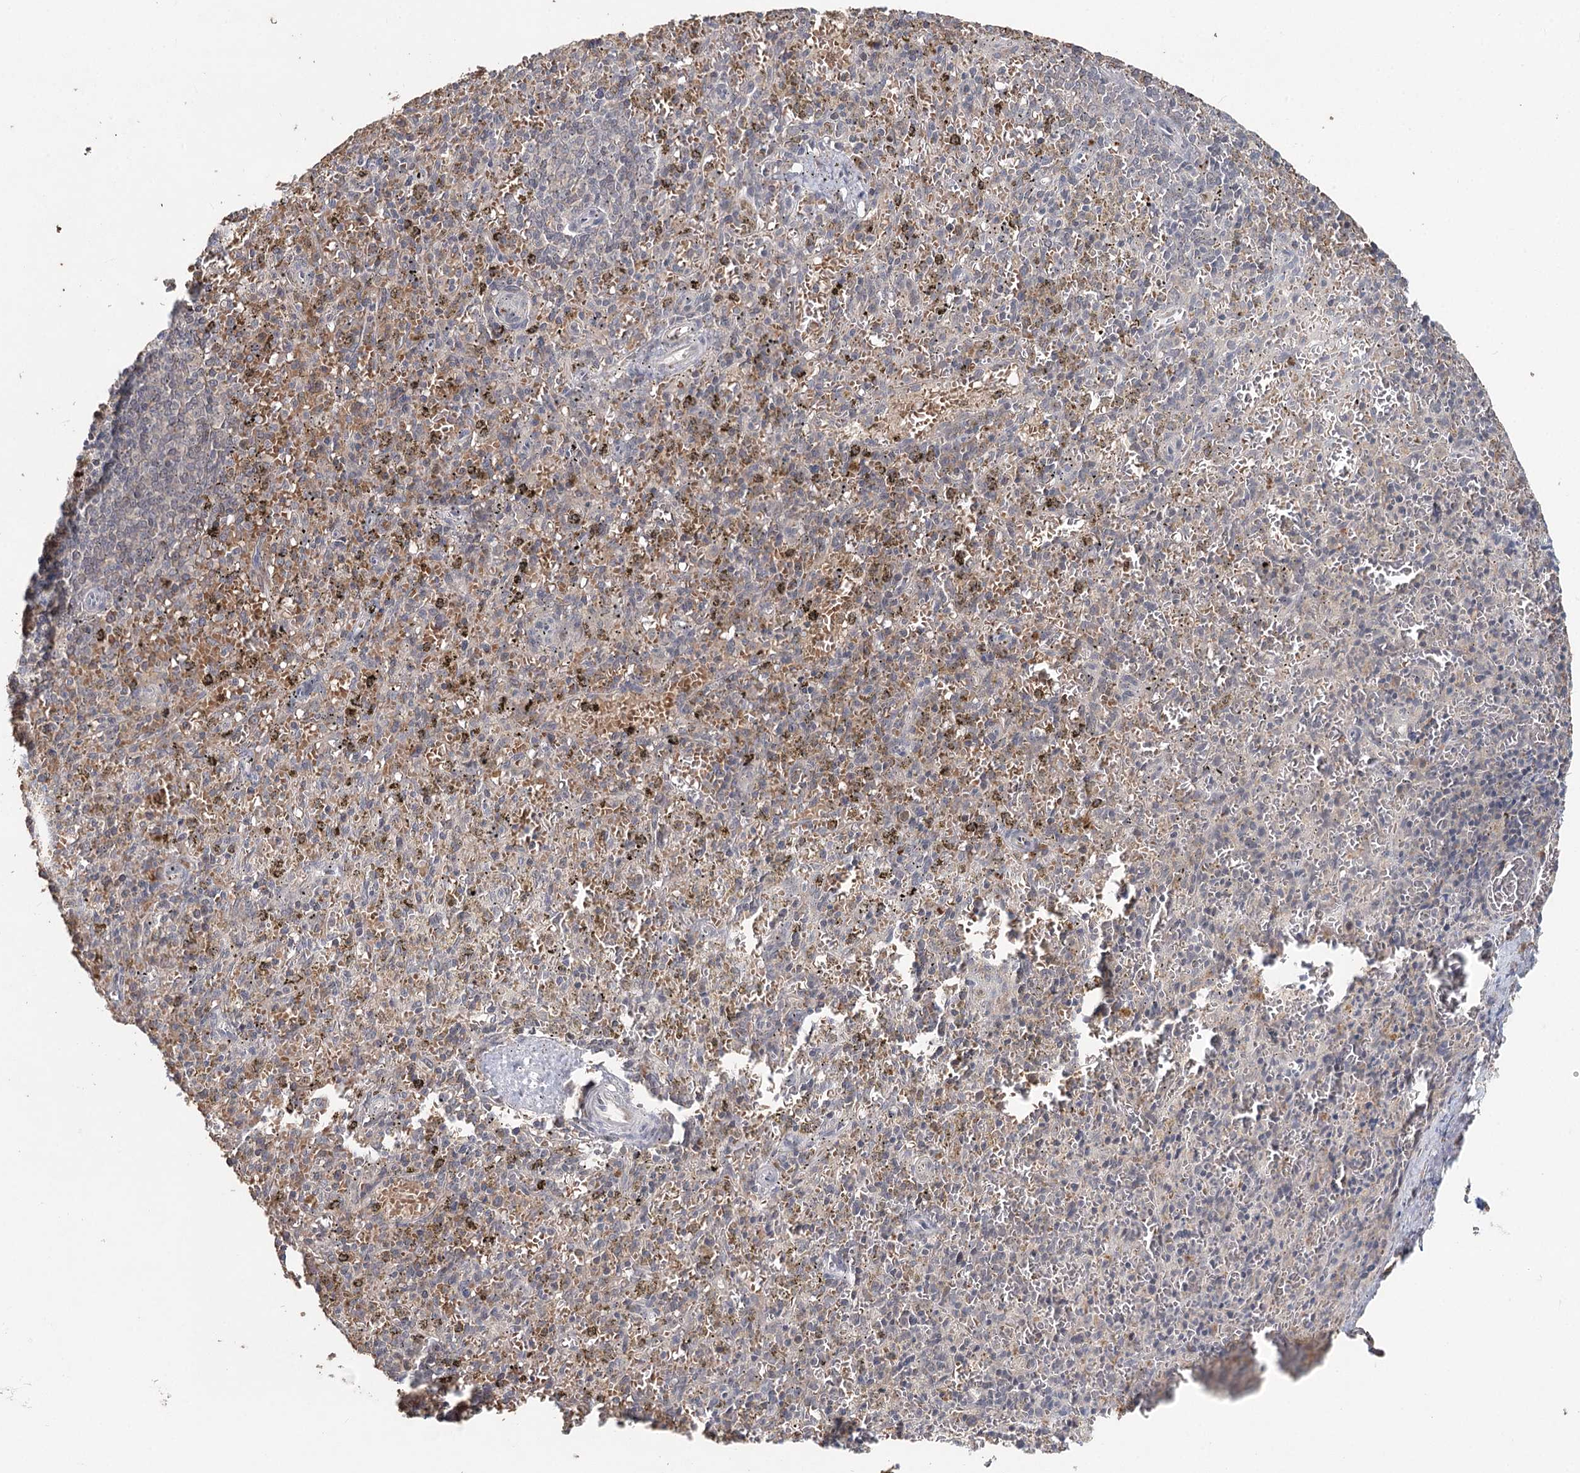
{"staining": {"intensity": "negative", "quantity": "none", "location": "none"}, "tissue": "spleen", "cell_type": "Cells in red pulp", "image_type": "normal", "snomed": [{"axis": "morphology", "description": "Normal tissue, NOS"}, {"axis": "topography", "description": "Spleen"}], "caption": "Photomicrograph shows no protein staining in cells in red pulp of normal spleen.", "gene": "FBXO7", "patient": {"sex": "male", "age": 72}}